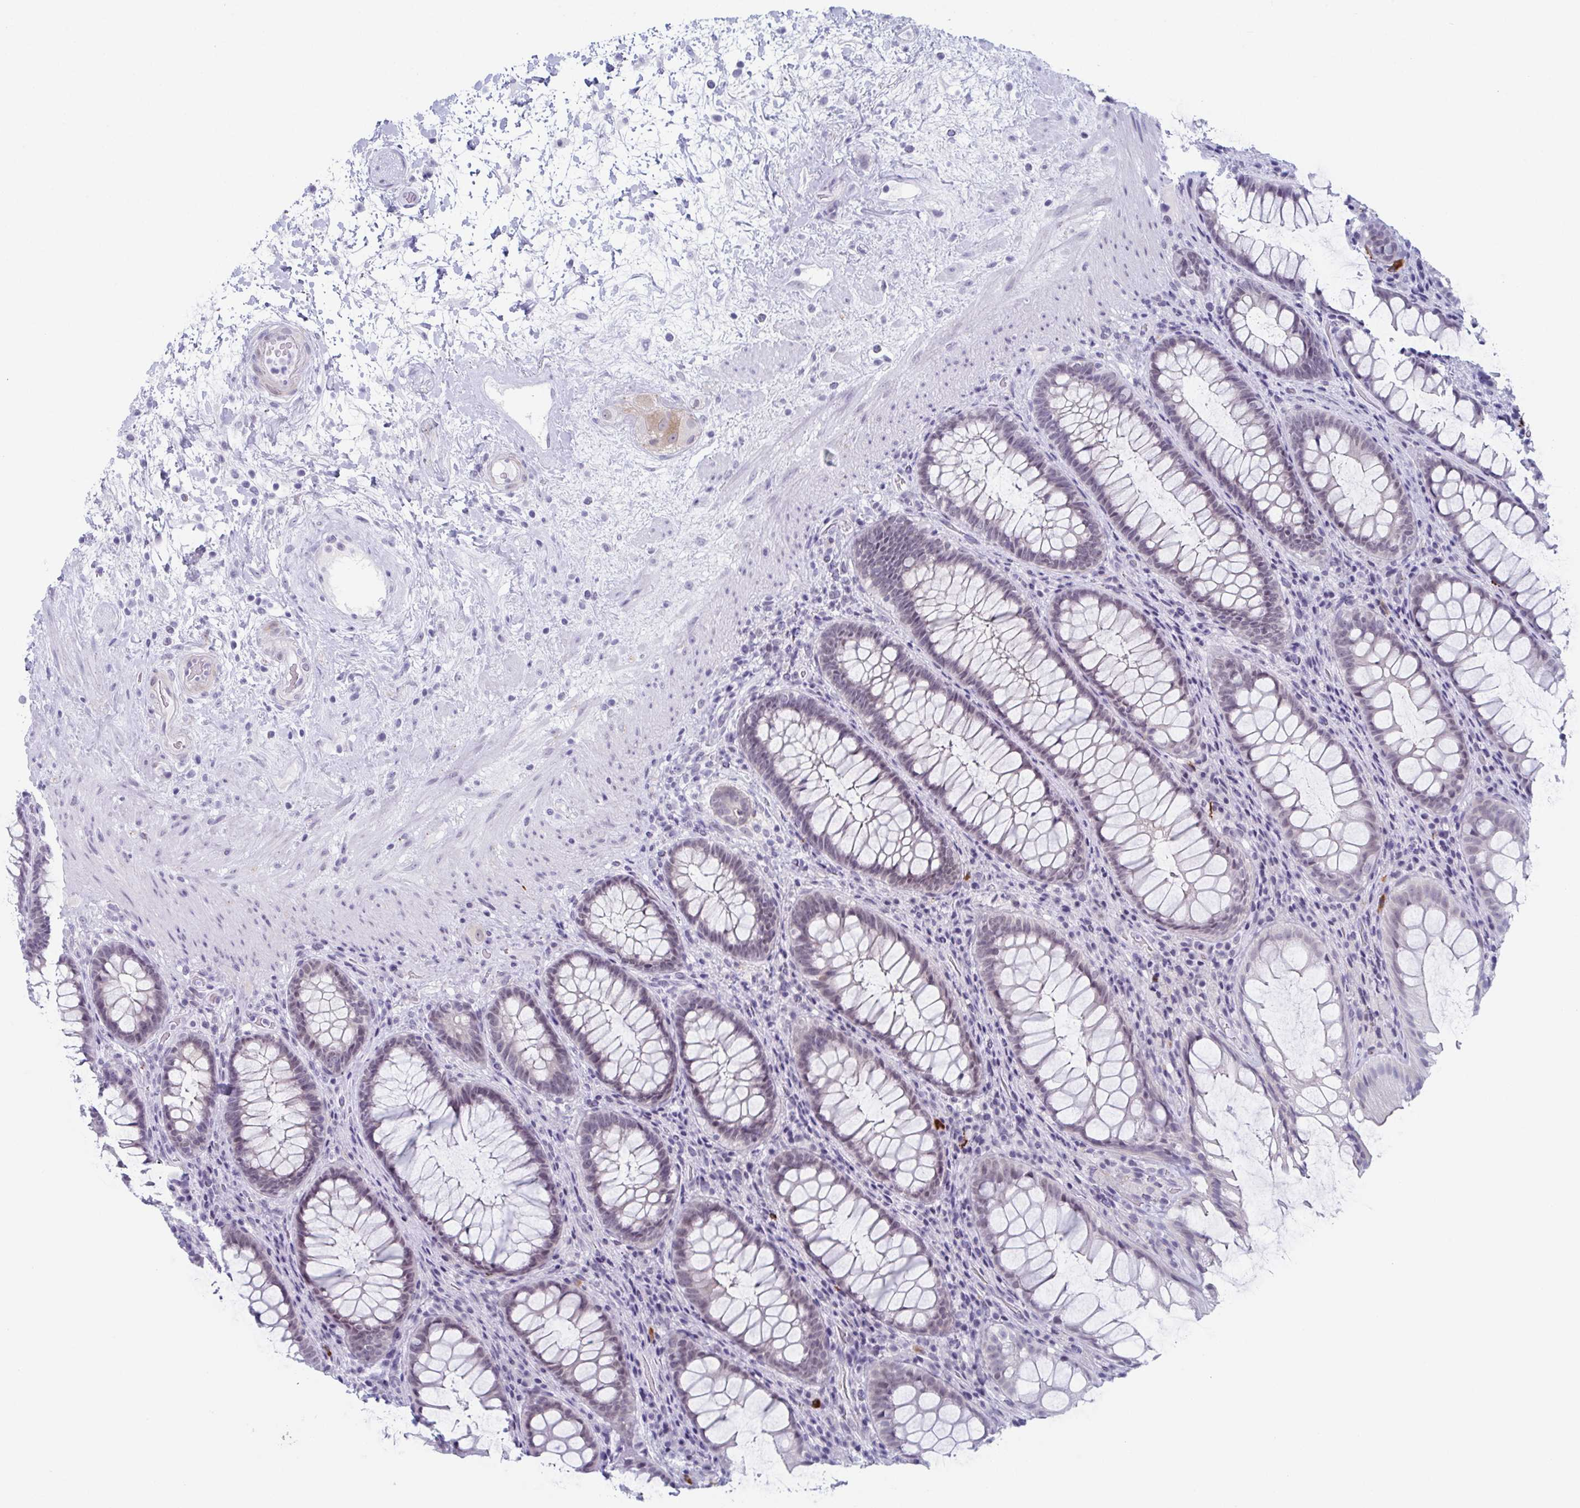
{"staining": {"intensity": "weak", "quantity": "<25%", "location": "nuclear"}, "tissue": "rectum", "cell_type": "Glandular cells", "image_type": "normal", "snomed": [{"axis": "morphology", "description": "Normal tissue, NOS"}, {"axis": "topography", "description": "Rectum"}], "caption": "Human rectum stained for a protein using immunohistochemistry shows no positivity in glandular cells.", "gene": "ZFP64", "patient": {"sex": "male", "age": 72}}